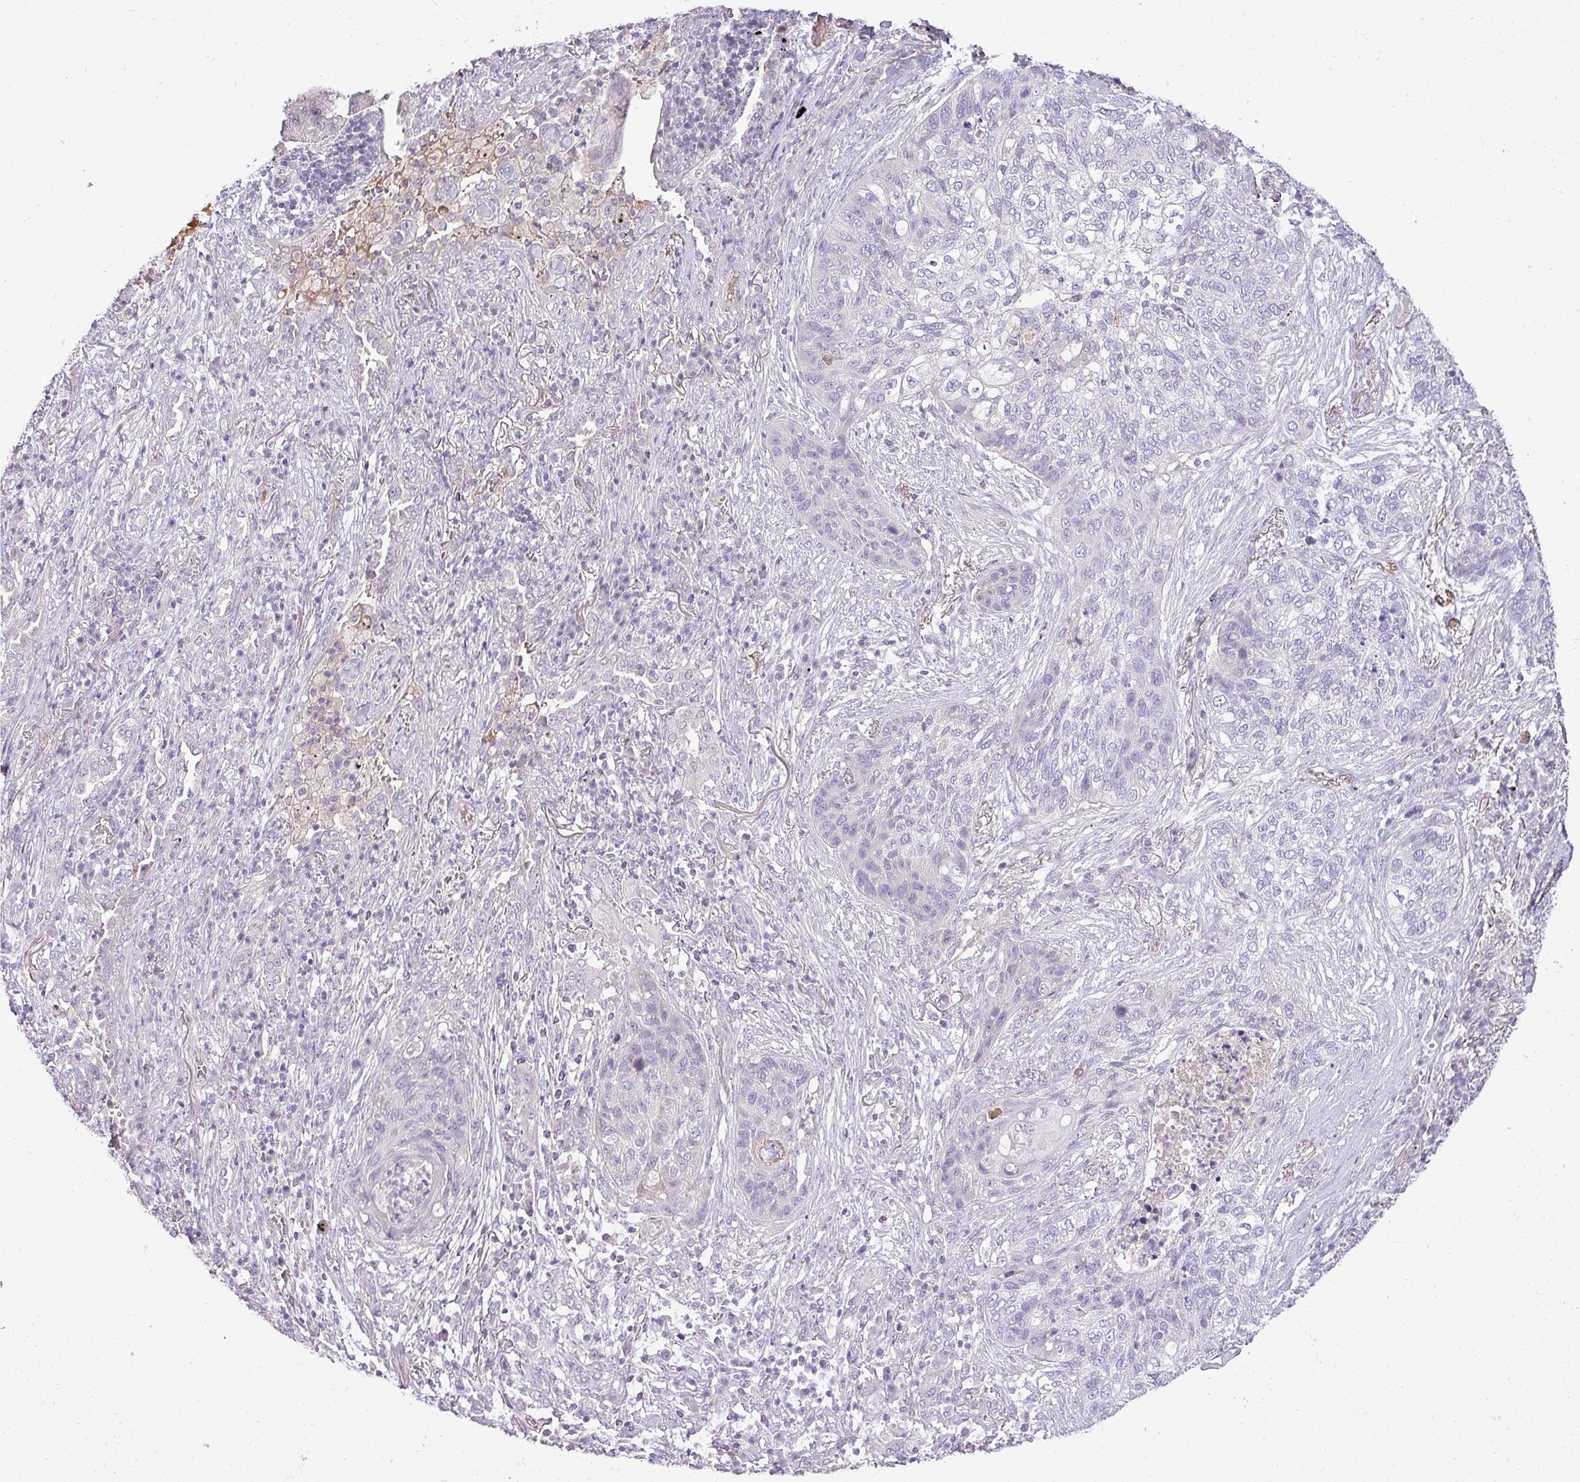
{"staining": {"intensity": "negative", "quantity": "none", "location": "none"}, "tissue": "lung cancer", "cell_type": "Tumor cells", "image_type": "cancer", "snomed": [{"axis": "morphology", "description": "Squamous cell carcinoma, NOS"}, {"axis": "topography", "description": "Lung"}], "caption": "This is an IHC micrograph of human squamous cell carcinoma (lung). There is no staining in tumor cells.", "gene": "APOM", "patient": {"sex": "female", "age": 63}}